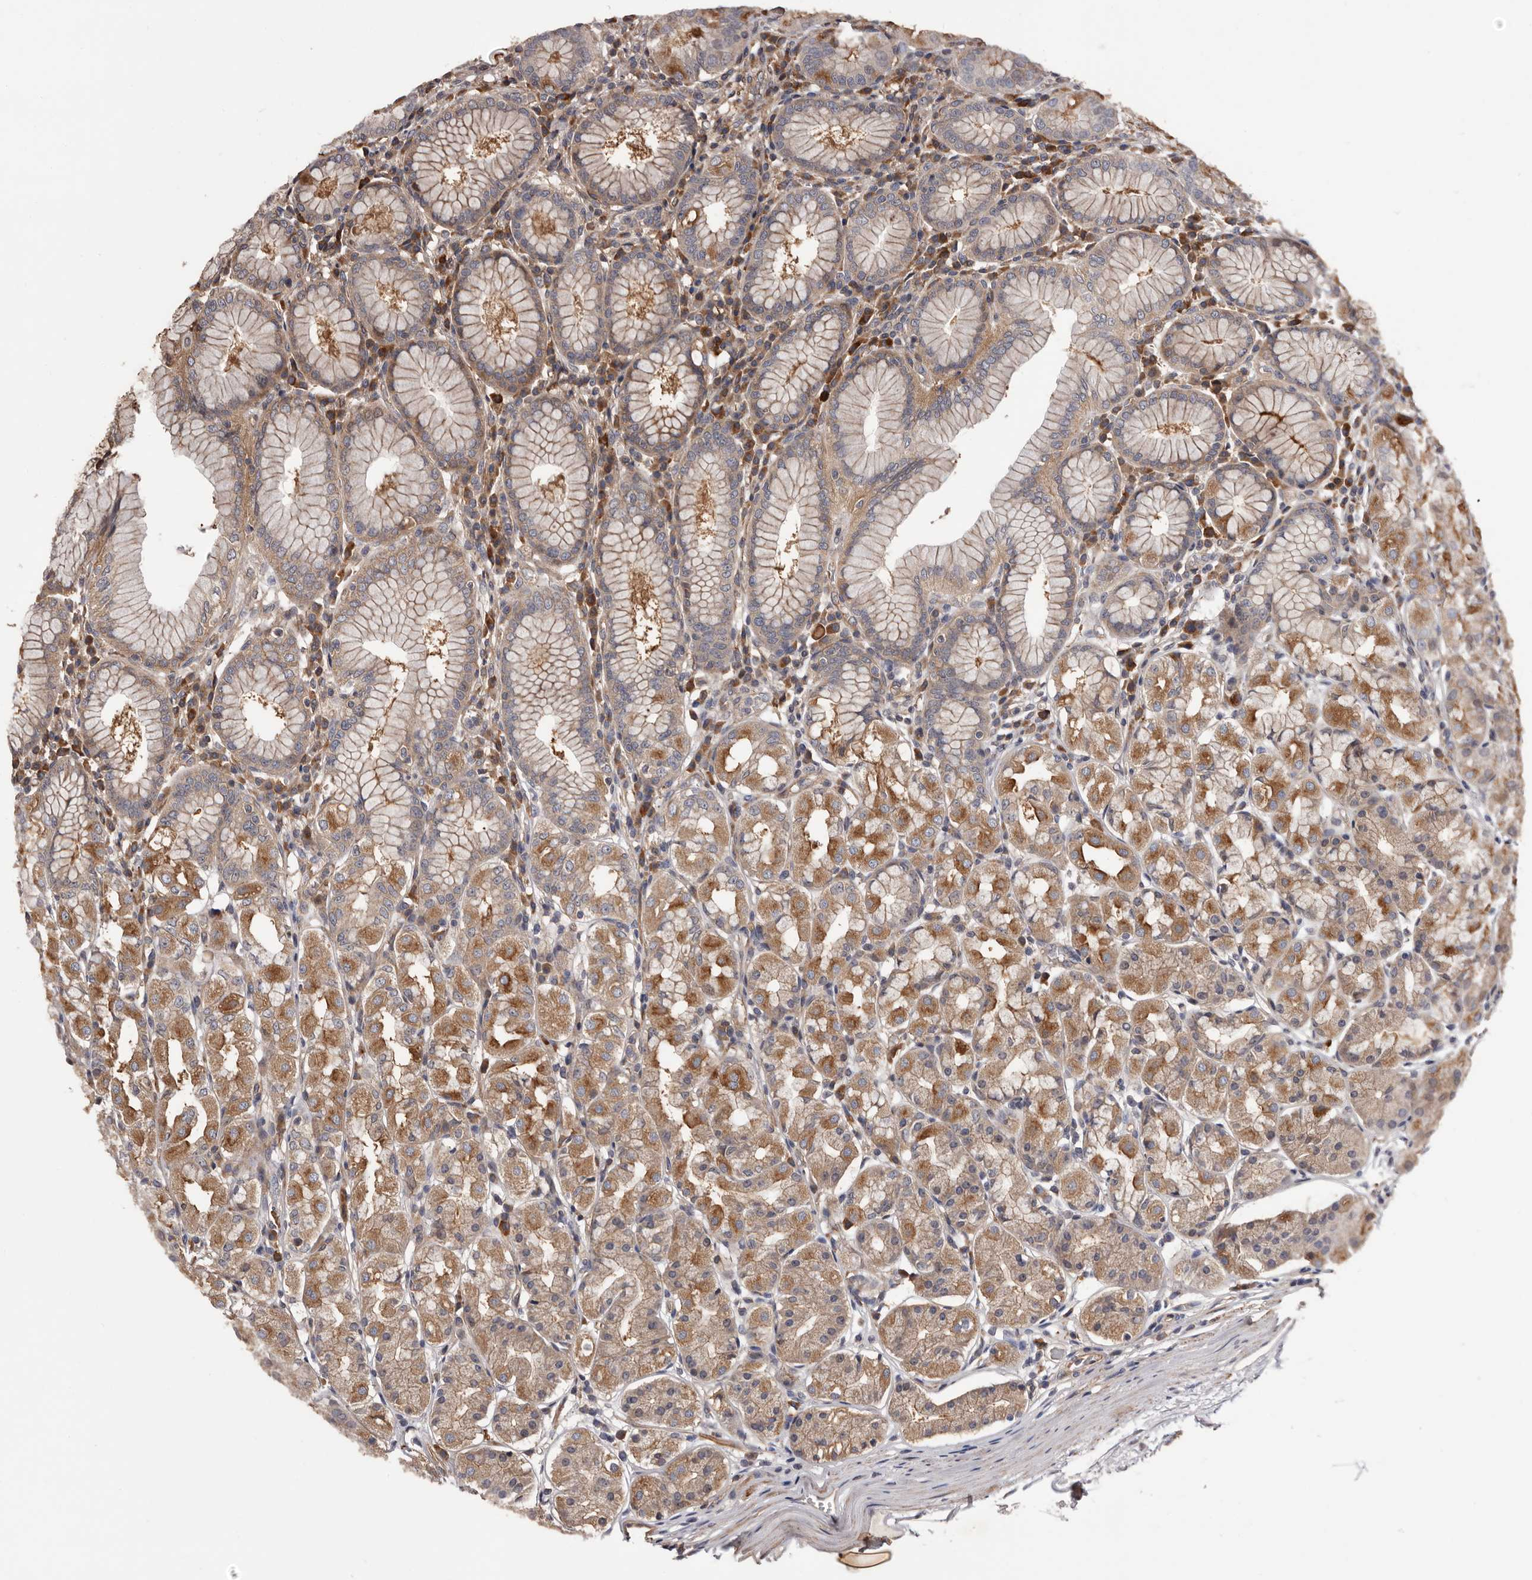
{"staining": {"intensity": "moderate", "quantity": "25%-75%", "location": "cytoplasmic/membranous"}, "tissue": "stomach", "cell_type": "Glandular cells", "image_type": "normal", "snomed": [{"axis": "morphology", "description": "Normal tissue, NOS"}, {"axis": "topography", "description": "Stomach"}, {"axis": "topography", "description": "Stomach, lower"}], "caption": "The micrograph demonstrates a brown stain indicating the presence of a protein in the cytoplasmic/membranous of glandular cells in stomach. (DAB (3,3'-diaminobenzidine) = brown stain, brightfield microscopy at high magnification).", "gene": "ADAMTS2", "patient": {"sex": "female", "age": 56}}